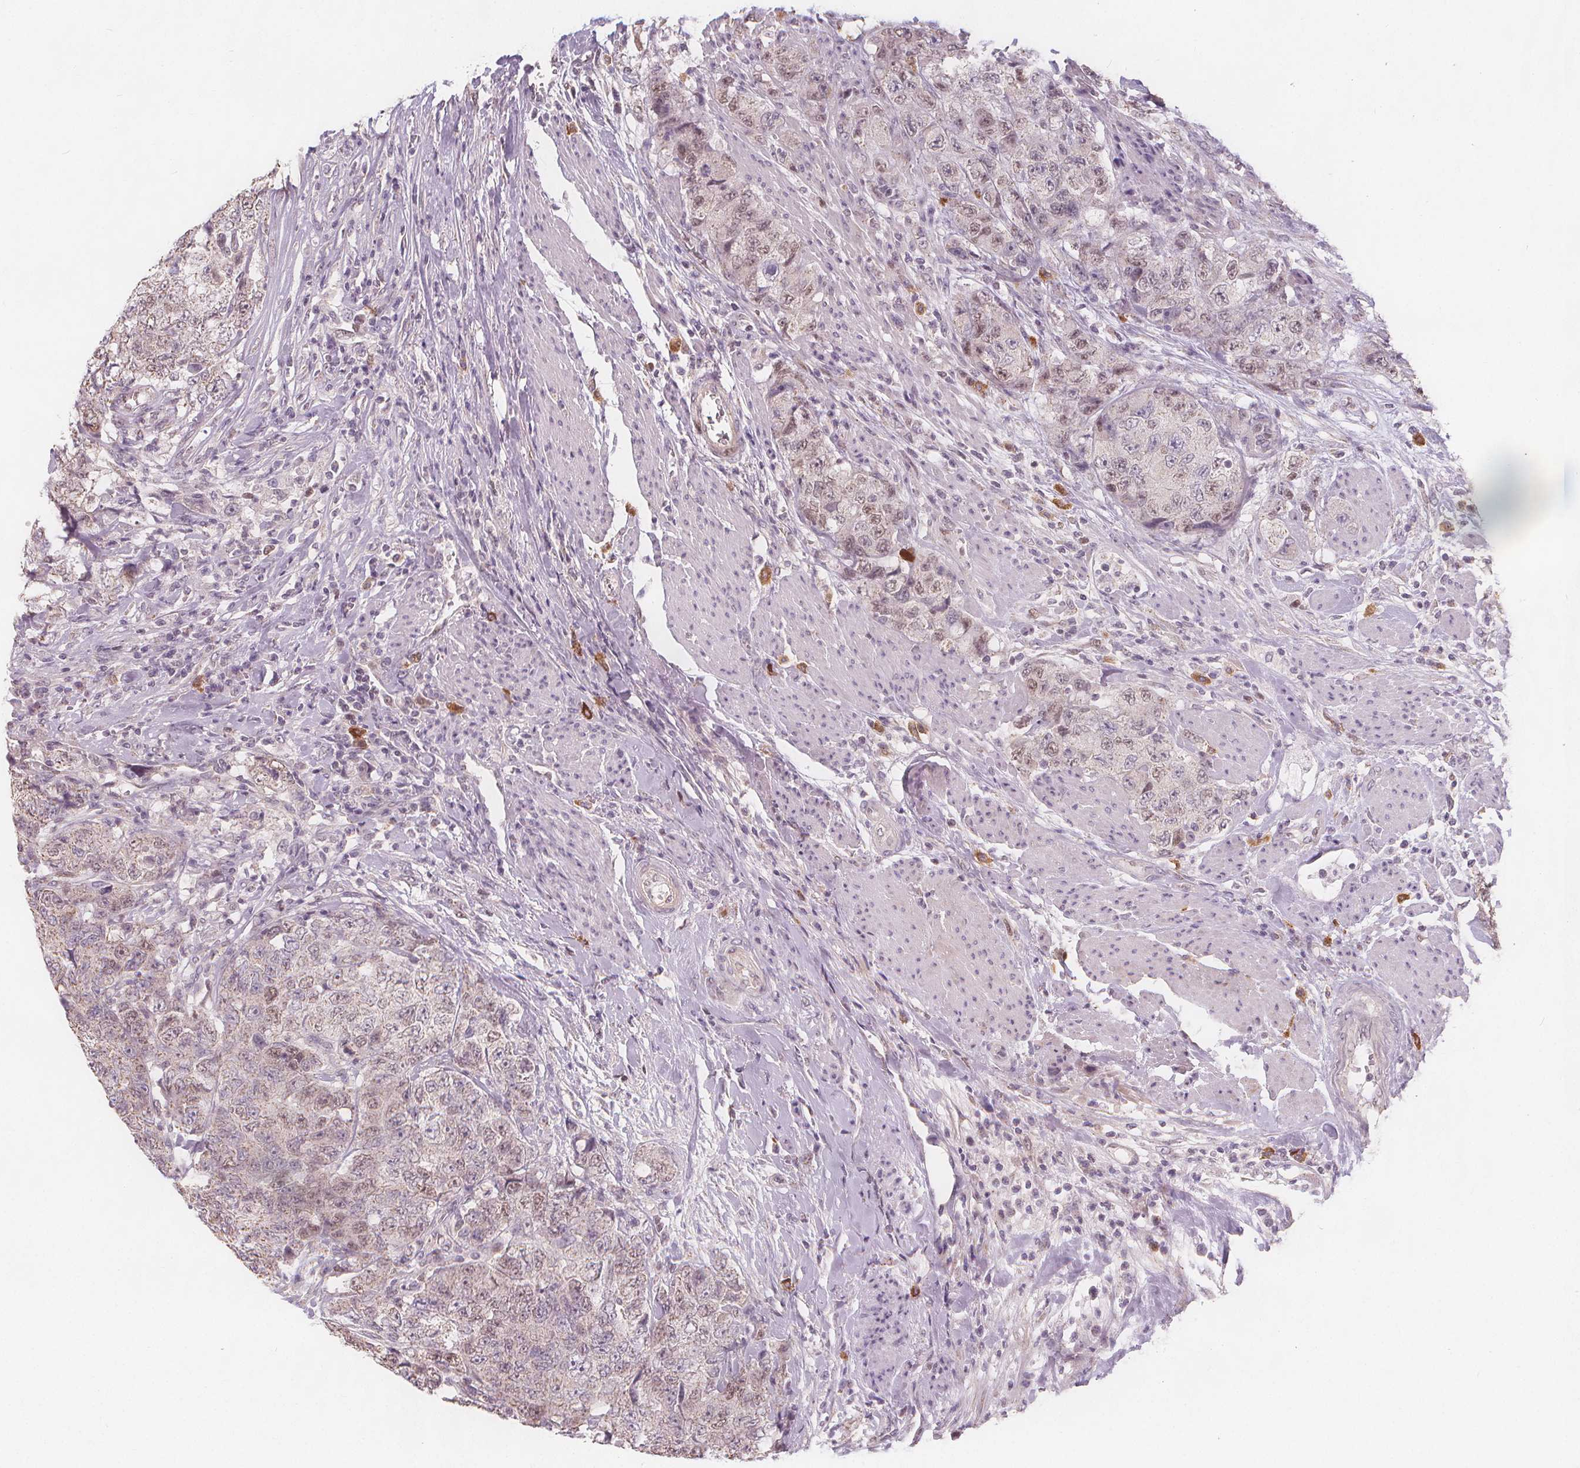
{"staining": {"intensity": "weak", "quantity": "<25%", "location": "nuclear"}, "tissue": "urothelial cancer", "cell_type": "Tumor cells", "image_type": "cancer", "snomed": [{"axis": "morphology", "description": "Urothelial carcinoma, High grade"}, {"axis": "topography", "description": "Urinary bladder"}], "caption": "DAB immunohistochemical staining of human urothelial carcinoma (high-grade) exhibits no significant positivity in tumor cells.", "gene": "TIPIN", "patient": {"sex": "female", "age": 78}}